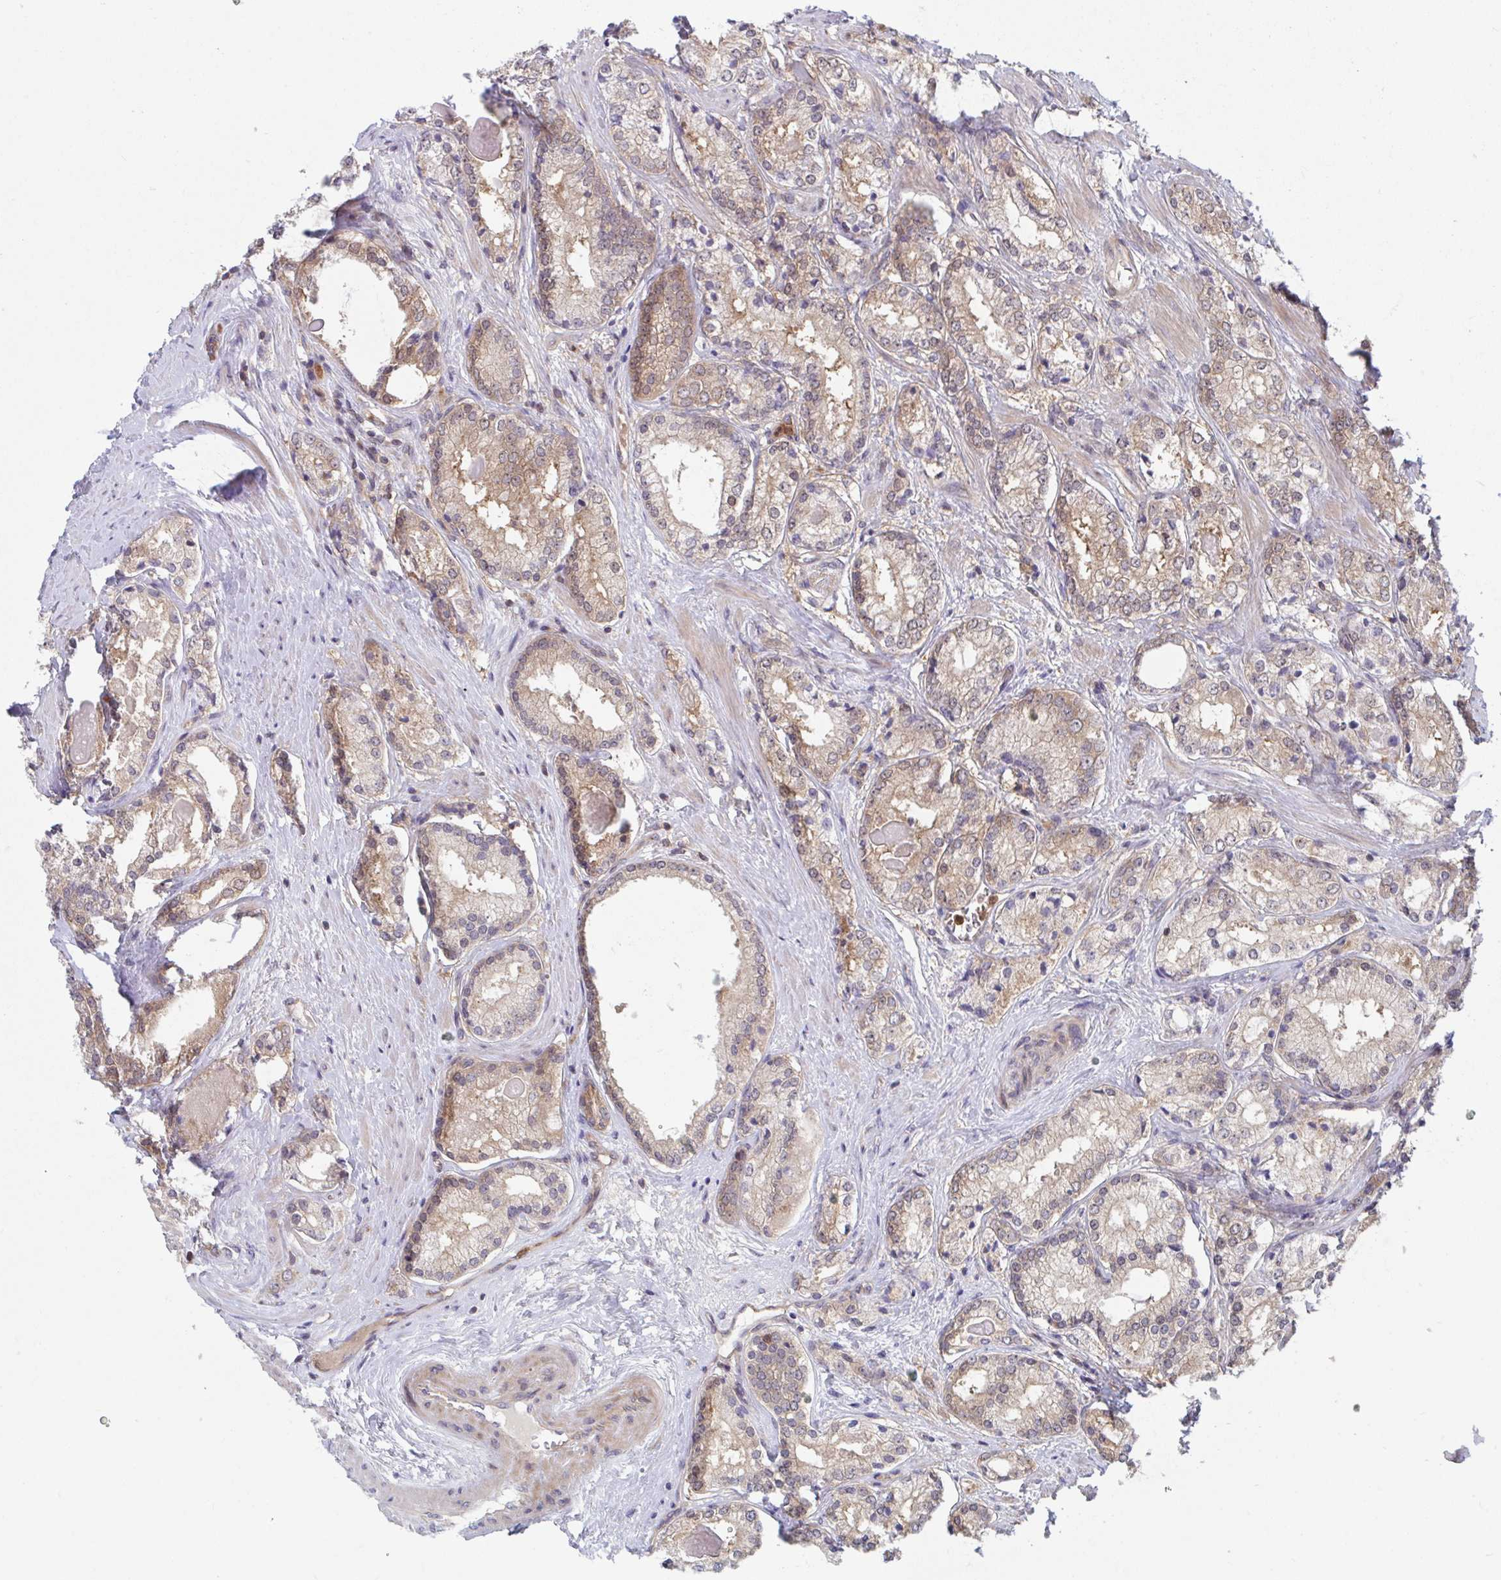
{"staining": {"intensity": "moderate", "quantity": ">75%", "location": "cytoplasmic/membranous,nuclear"}, "tissue": "prostate cancer", "cell_type": "Tumor cells", "image_type": "cancer", "snomed": [{"axis": "morphology", "description": "Adenocarcinoma, NOS"}, {"axis": "morphology", "description": "Adenocarcinoma, Low grade"}, {"axis": "topography", "description": "Prostate"}], "caption": "IHC (DAB (3,3'-diaminobenzidine)) staining of prostate cancer (adenocarcinoma (low-grade)) demonstrates moderate cytoplasmic/membranous and nuclear protein positivity in approximately >75% of tumor cells.", "gene": "LMNTD2", "patient": {"sex": "male", "age": 68}}